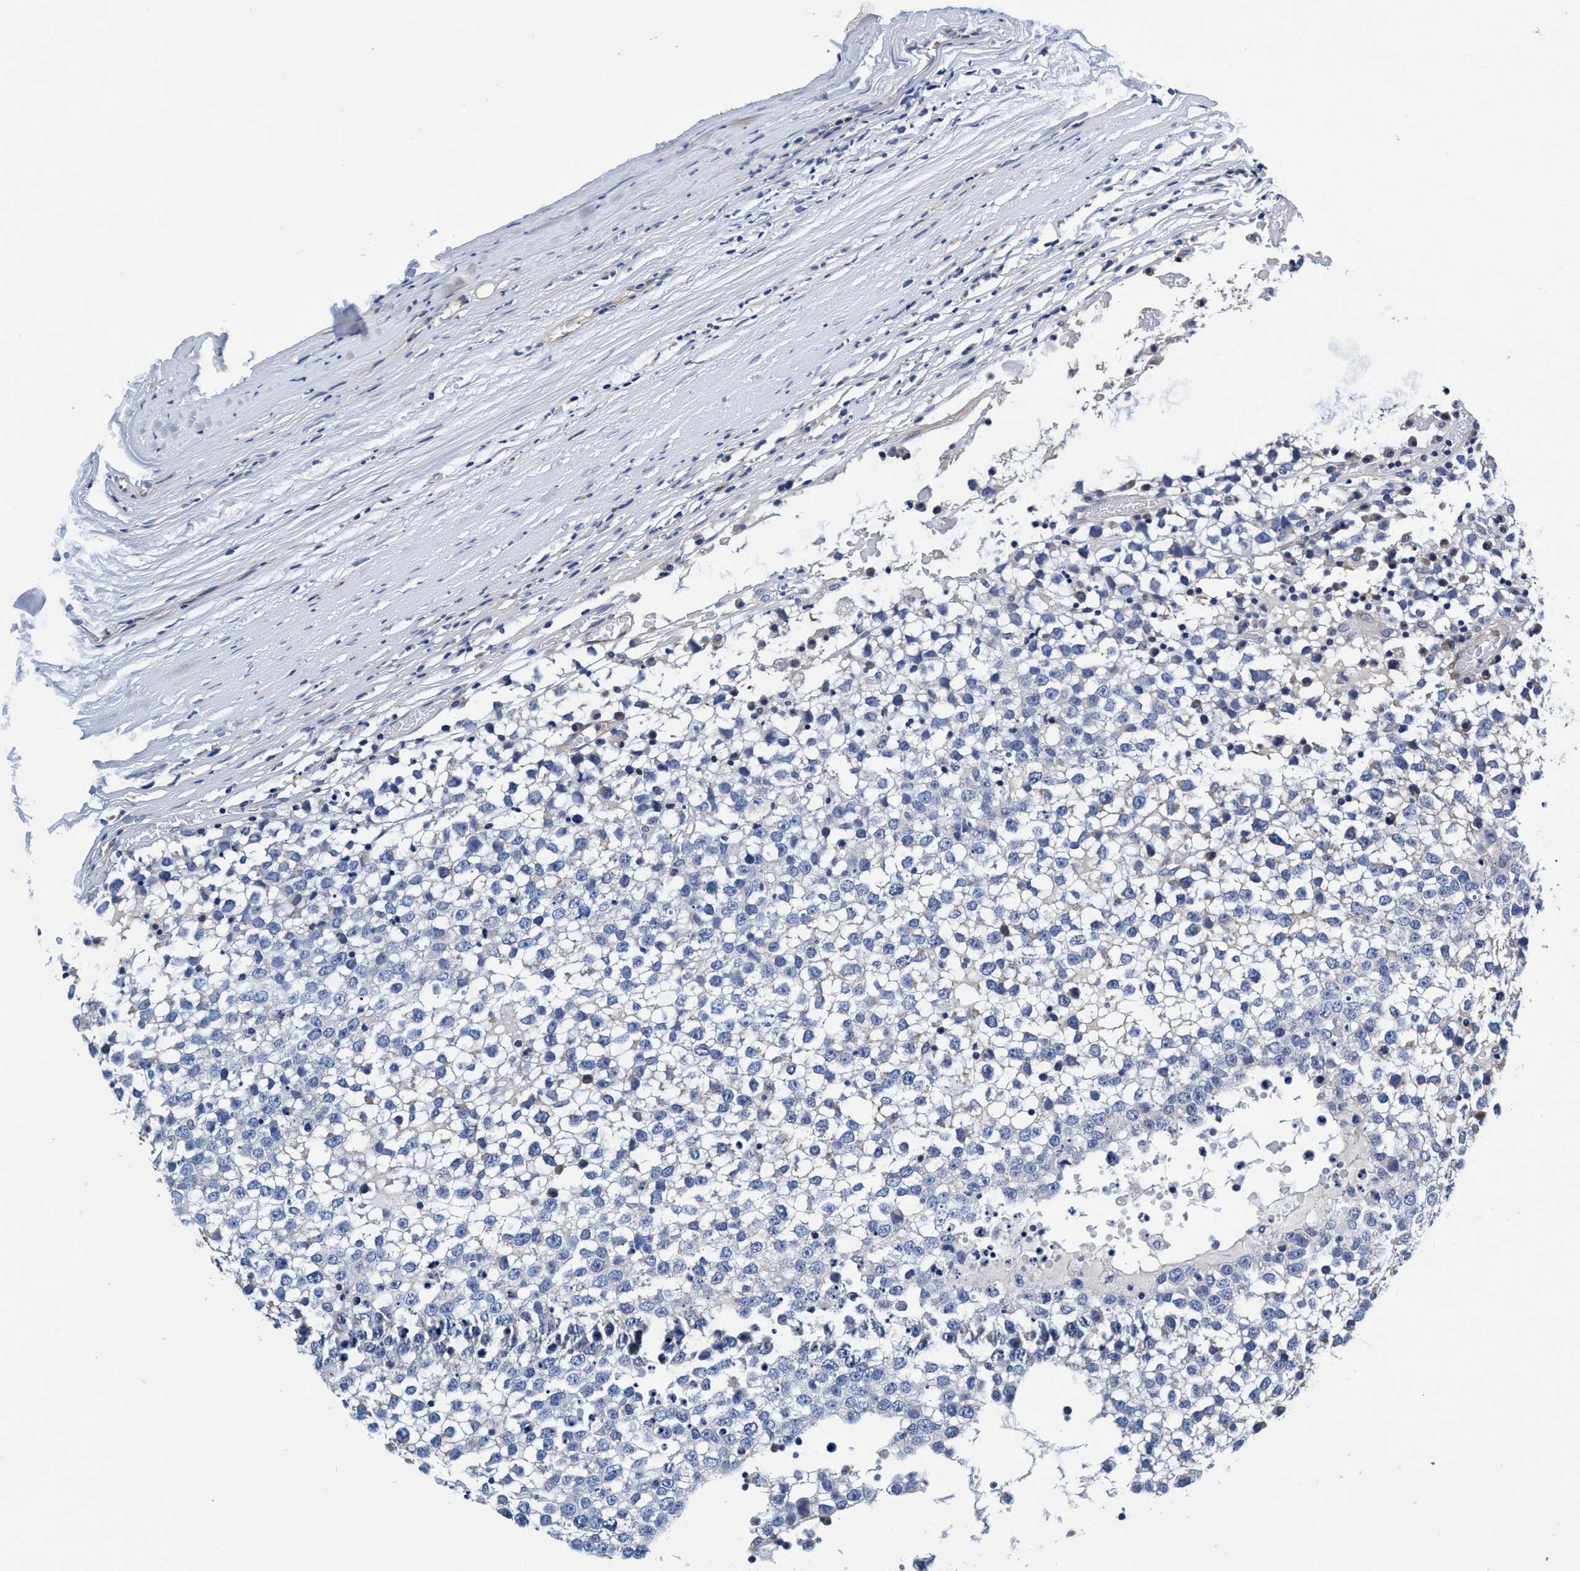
{"staining": {"intensity": "negative", "quantity": "none", "location": "none"}, "tissue": "testis cancer", "cell_type": "Tumor cells", "image_type": "cancer", "snomed": [{"axis": "morphology", "description": "Seminoma, NOS"}, {"axis": "topography", "description": "Testis"}], "caption": "There is no significant positivity in tumor cells of testis seminoma.", "gene": "UBALD2", "patient": {"sex": "male", "age": 65}}